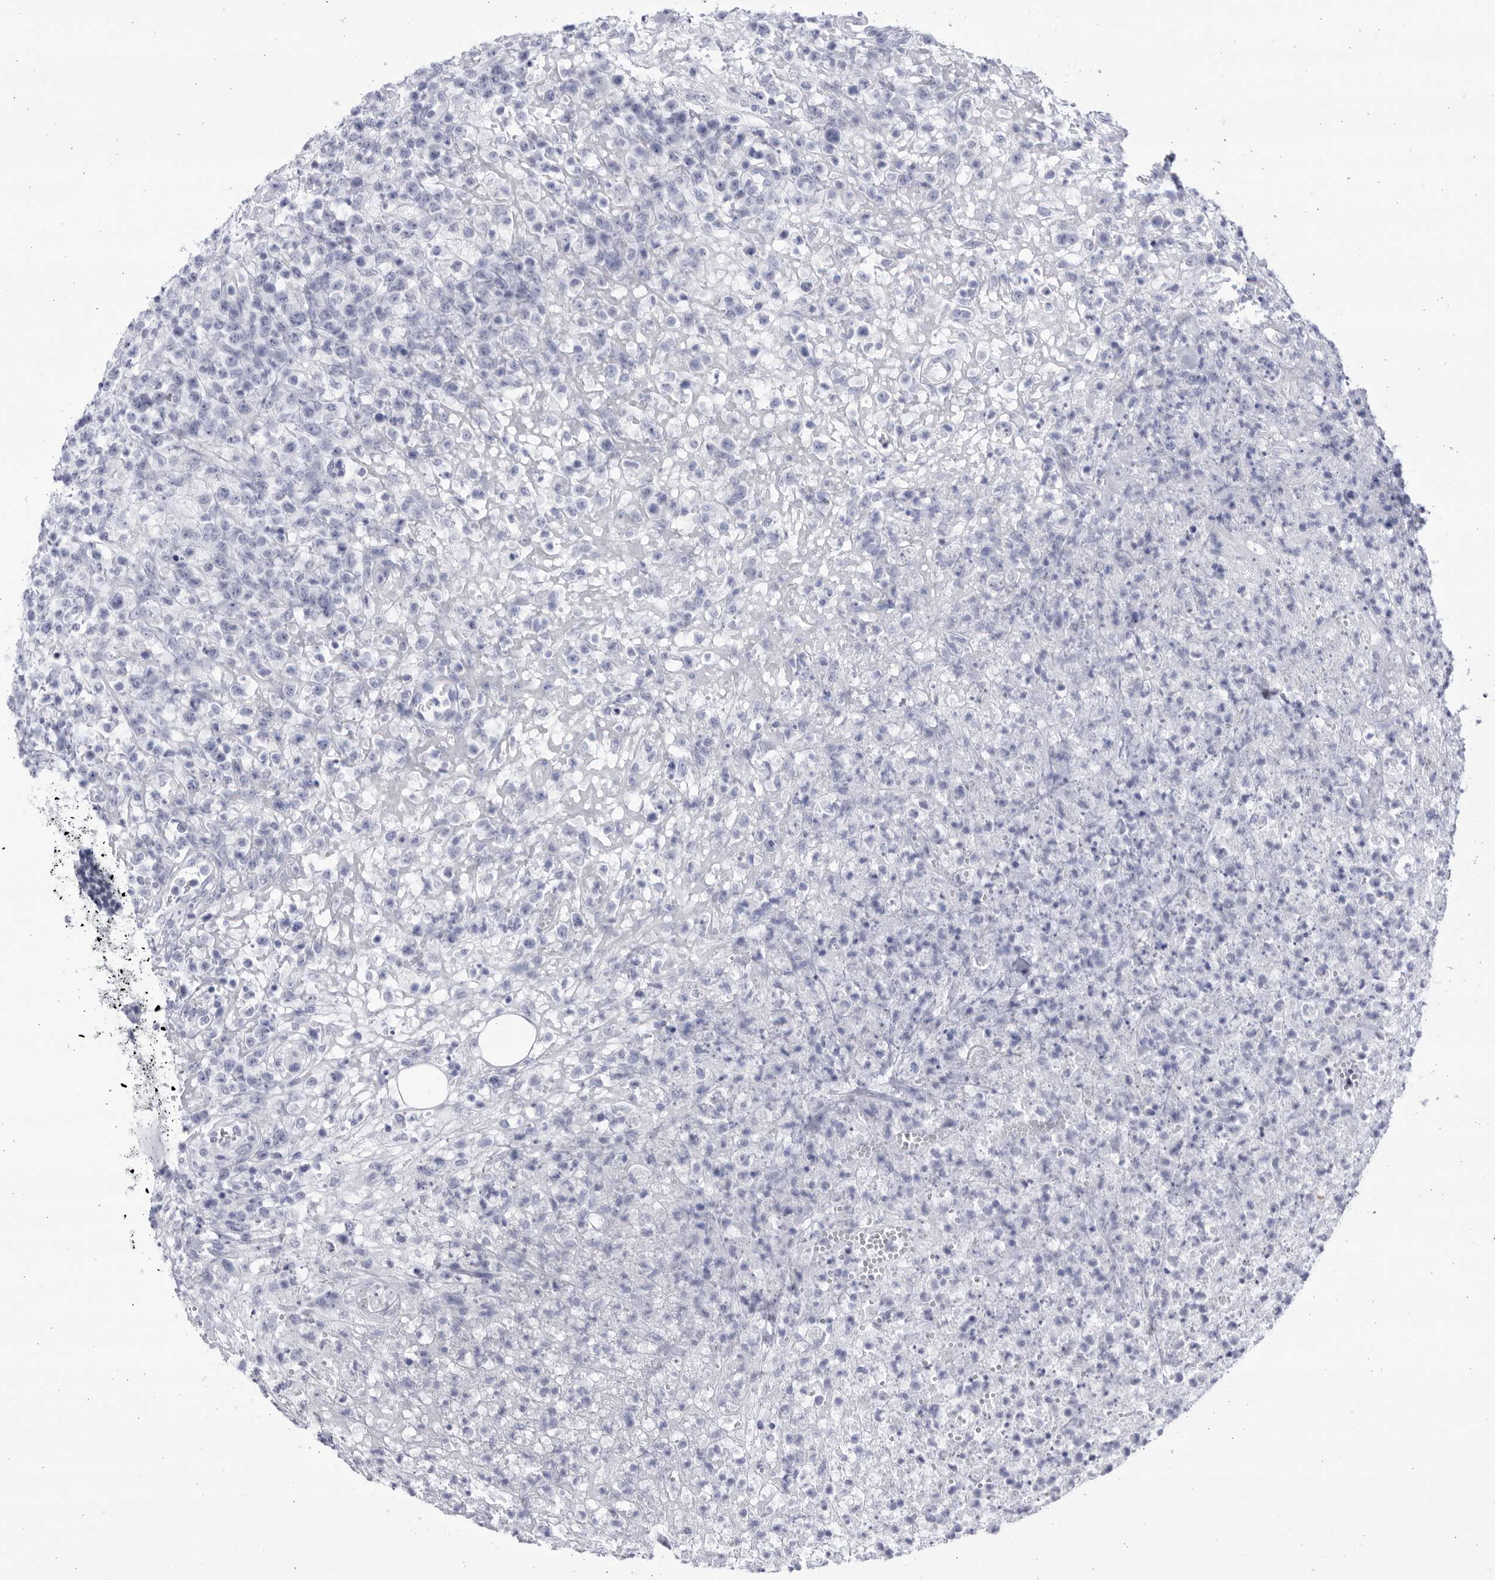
{"staining": {"intensity": "negative", "quantity": "none", "location": "none"}, "tissue": "lymphoma", "cell_type": "Tumor cells", "image_type": "cancer", "snomed": [{"axis": "morphology", "description": "Malignant lymphoma, non-Hodgkin's type, High grade"}, {"axis": "topography", "description": "Colon"}], "caption": "Immunohistochemical staining of high-grade malignant lymphoma, non-Hodgkin's type exhibits no significant staining in tumor cells.", "gene": "CCDC181", "patient": {"sex": "female", "age": 53}}